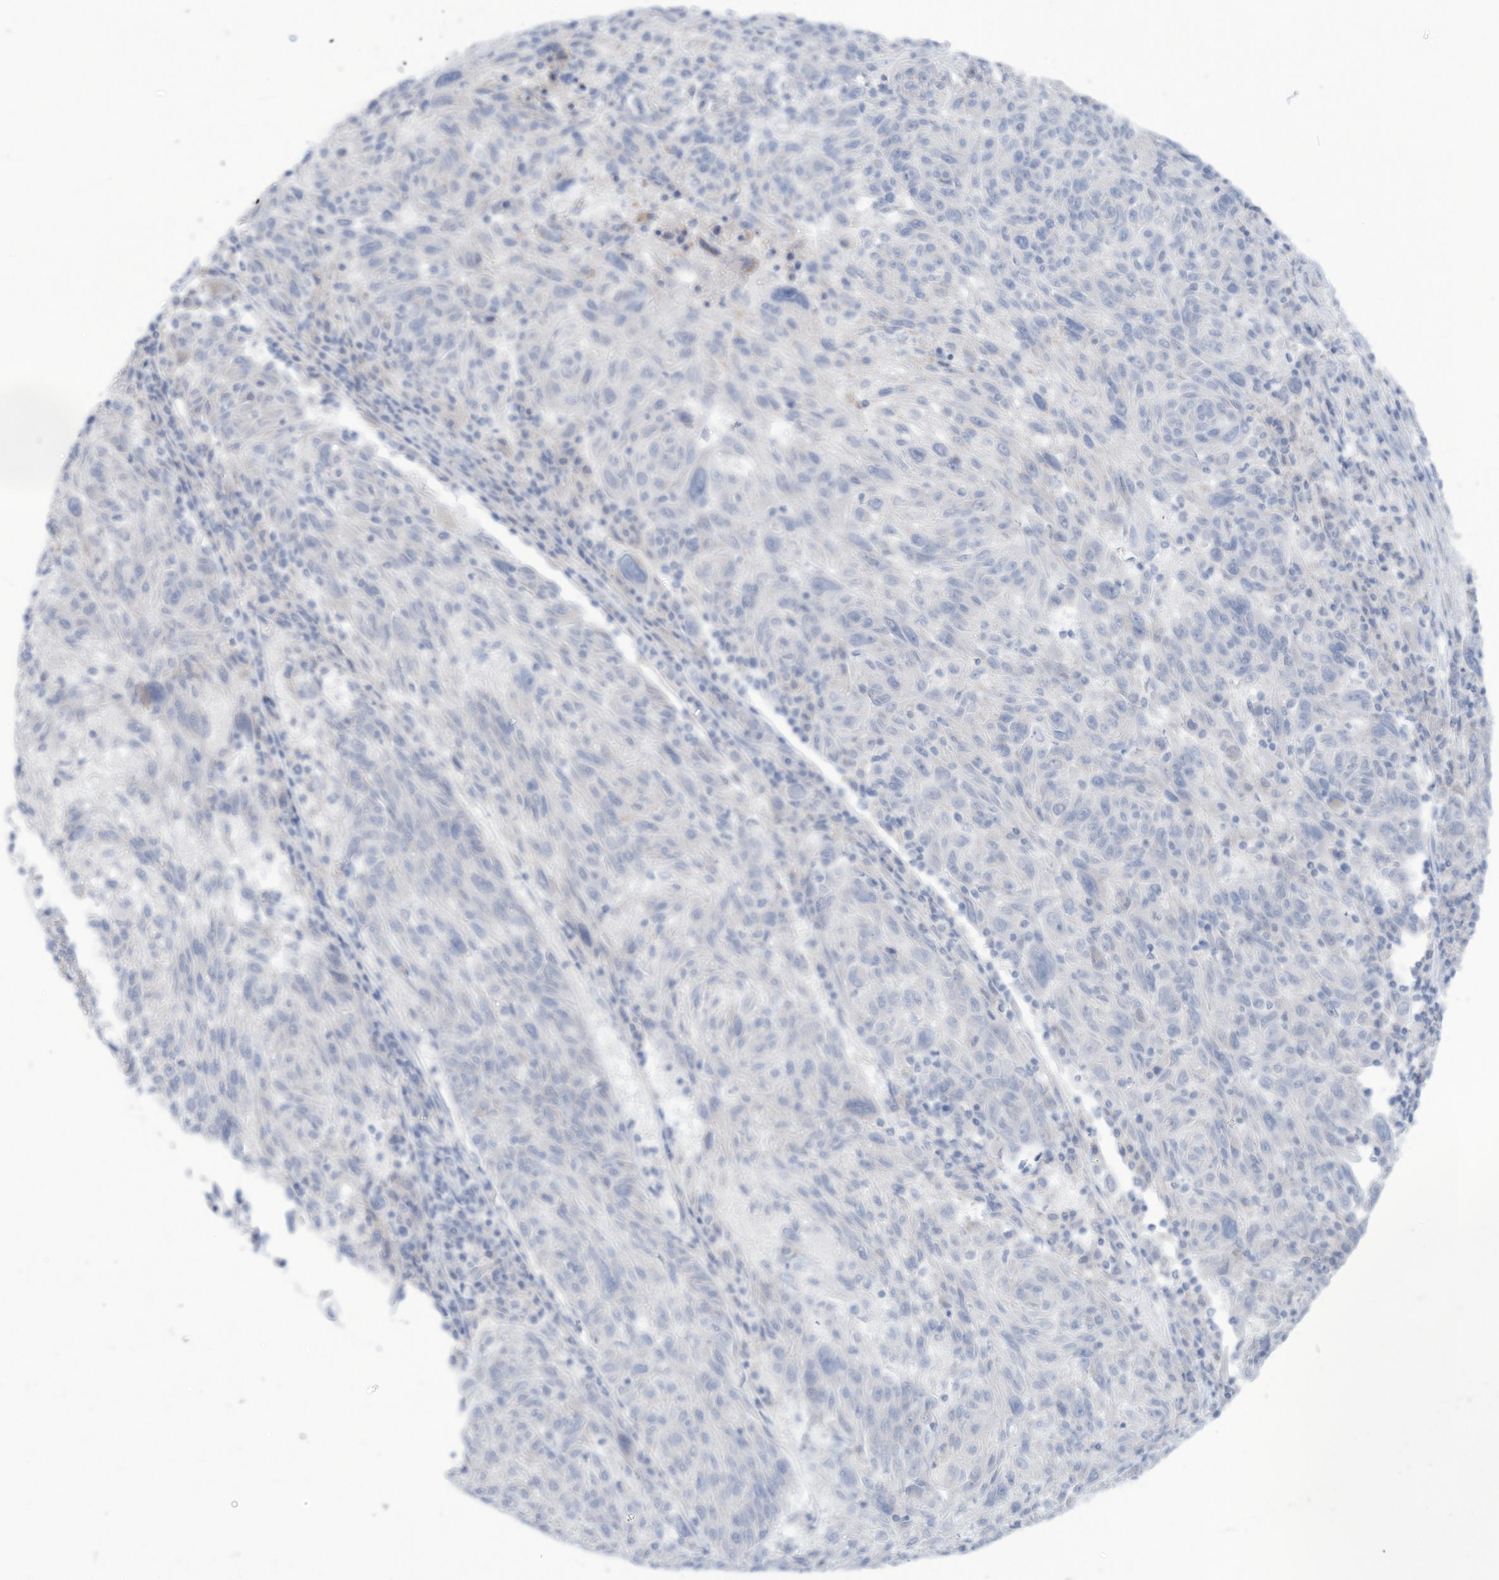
{"staining": {"intensity": "negative", "quantity": "none", "location": "none"}, "tissue": "melanoma", "cell_type": "Tumor cells", "image_type": "cancer", "snomed": [{"axis": "morphology", "description": "Malignant melanoma, NOS"}, {"axis": "topography", "description": "Skin"}], "caption": "Immunohistochemical staining of human malignant melanoma demonstrates no significant positivity in tumor cells.", "gene": "OGT", "patient": {"sex": "male", "age": 53}}